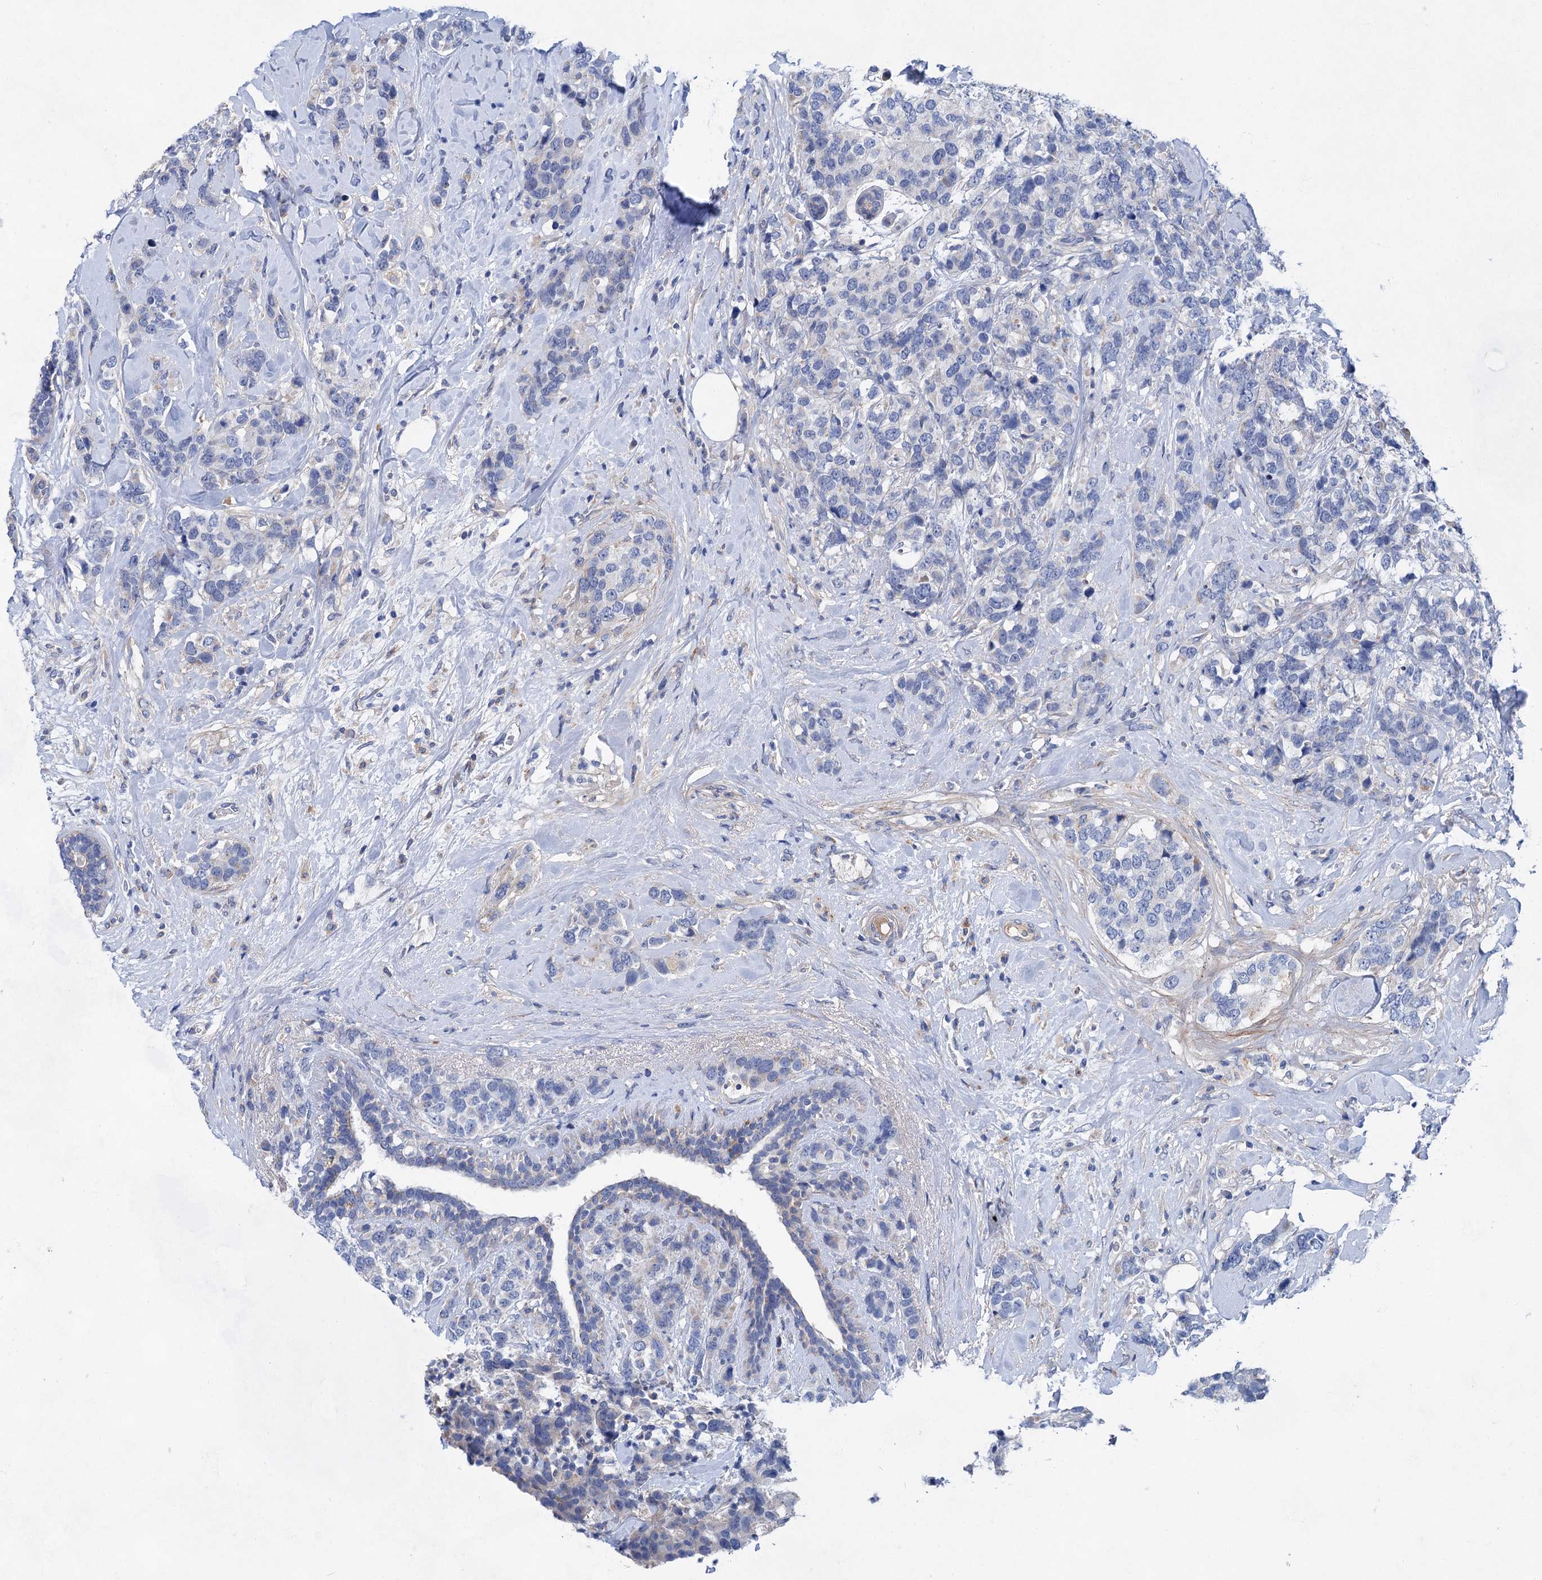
{"staining": {"intensity": "negative", "quantity": "none", "location": "none"}, "tissue": "breast cancer", "cell_type": "Tumor cells", "image_type": "cancer", "snomed": [{"axis": "morphology", "description": "Lobular carcinoma"}, {"axis": "topography", "description": "Breast"}], "caption": "The IHC image has no significant positivity in tumor cells of breast cancer (lobular carcinoma) tissue. Brightfield microscopy of immunohistochemistry (IHC) stained with DAB (brown) and hematoxylin (blue), captured at high magnification.", "gene": "GPR155", "patient": {"sex": "female", "age": 59}}